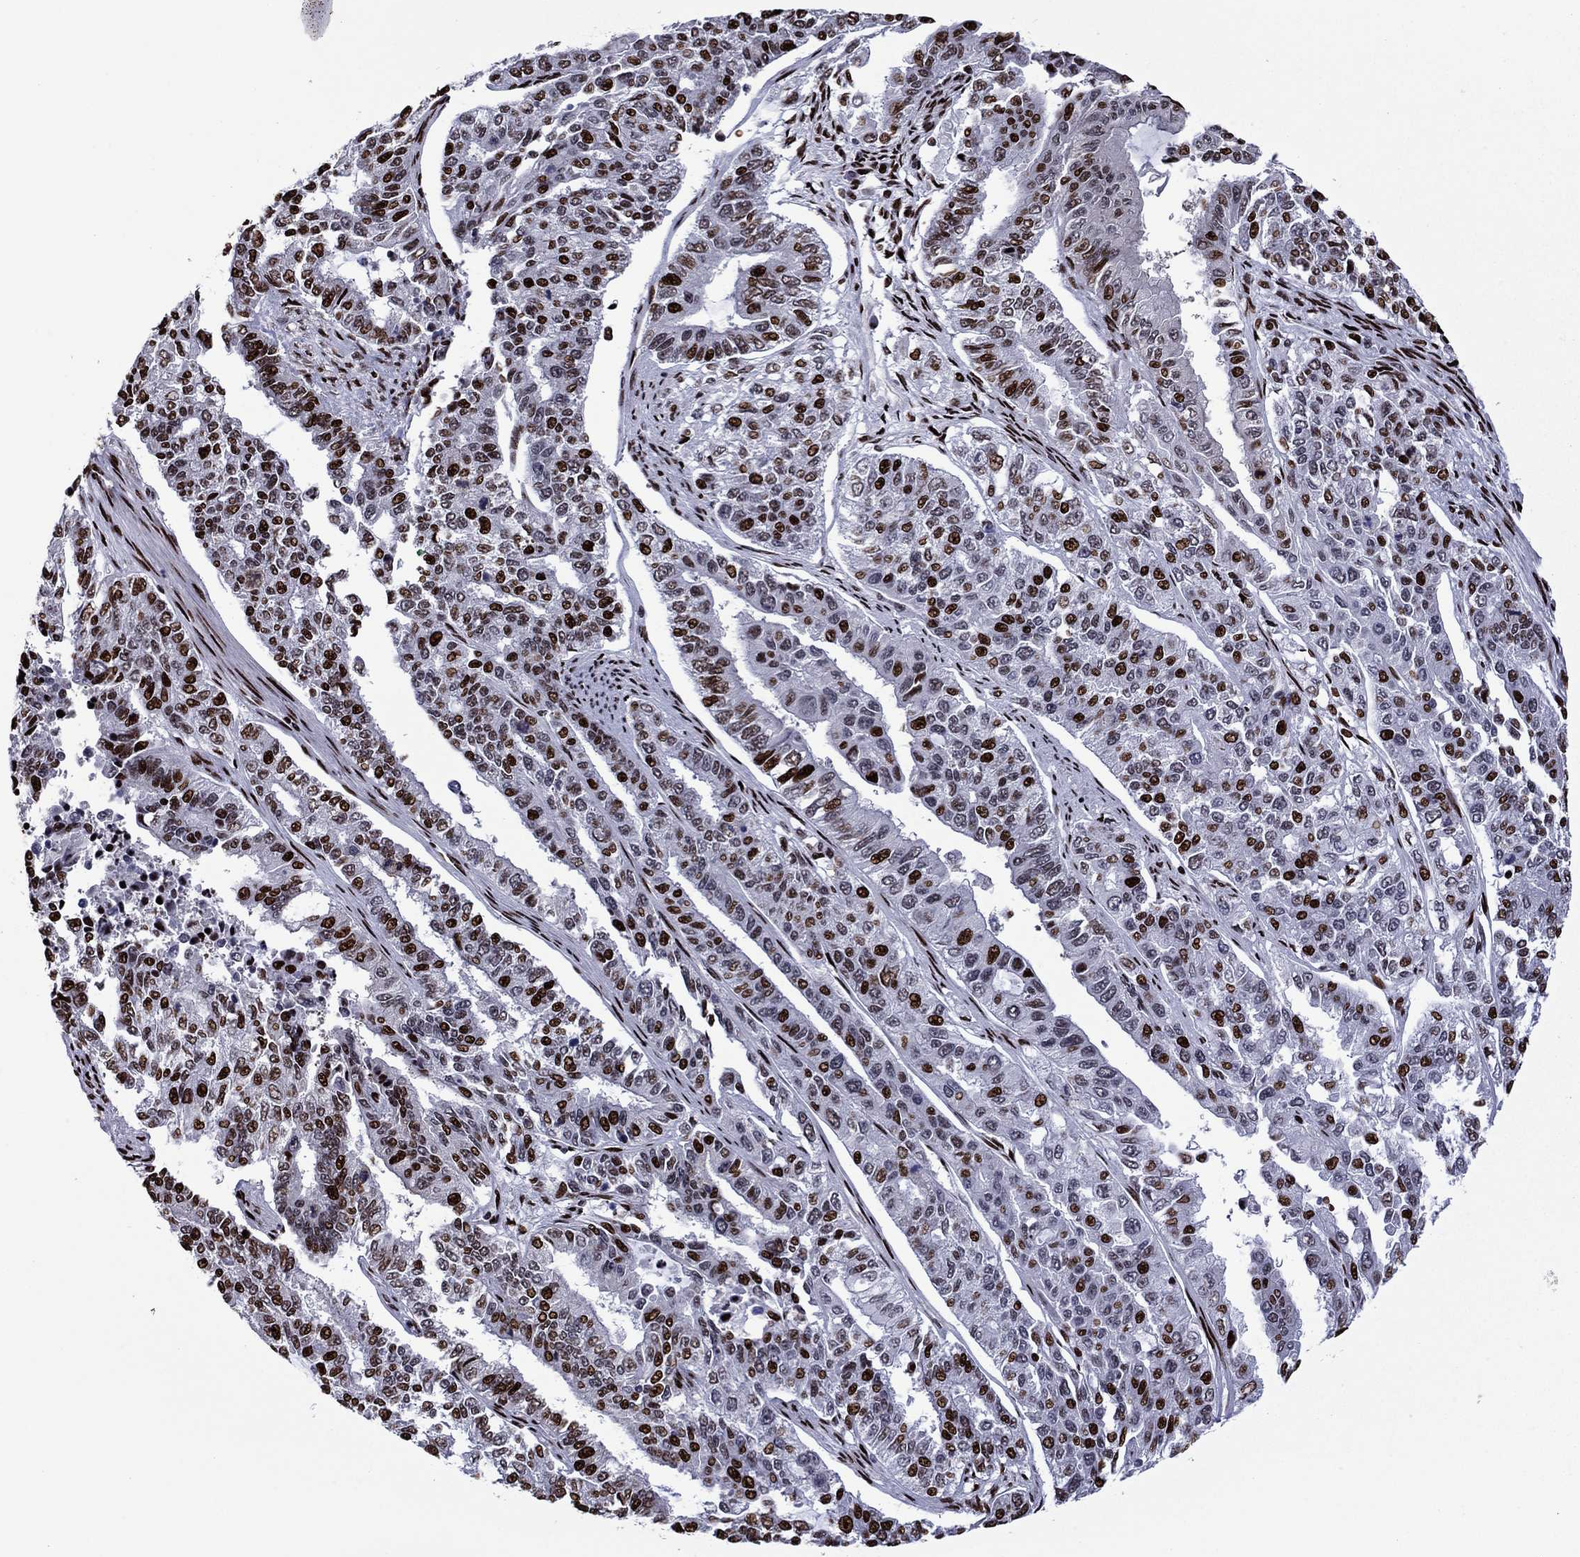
{"staining": {"intensity": "strong", "quantity": "25%-75%", "location": "nuclear"}, "tissue": "endometrial cancer", "cell_type": "Tumor cells", "image_type": "cancer", "snomed": [{"axis": "morphology", "description": "Adenocarcinoma, NOS"}, {"axis": "topography", "description": "Uterus"}], "caption": "Endometrial adenocarcinoma tissue displays strong nuclear staining in about 25%-75% of tumor cells", "gene": "LIMK1", "patient": {"sex": "female", "age": 59}}